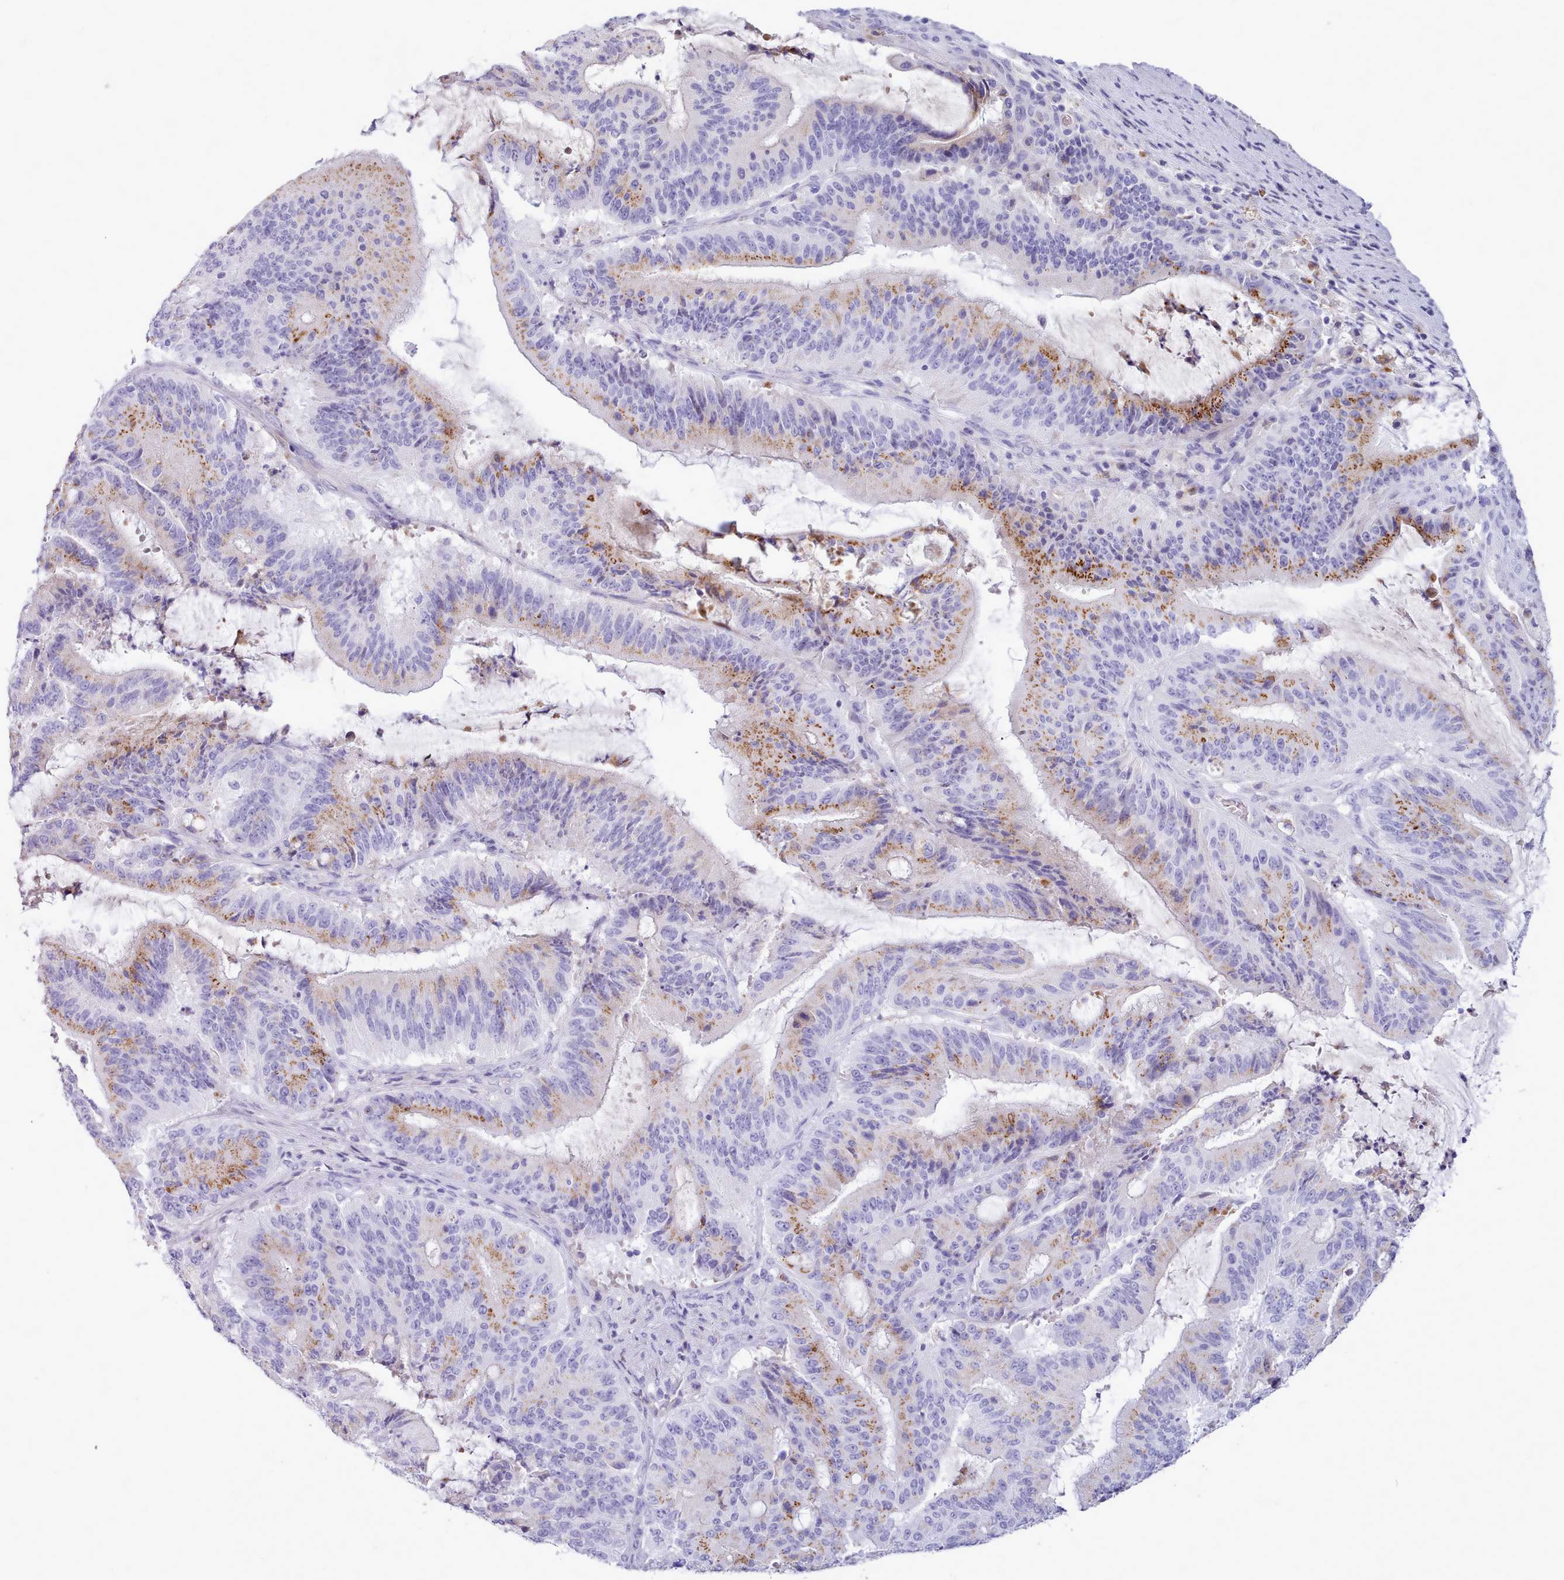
{"staining": {"intensity": "moderate", "quantity": "25%-75%", "location": "cytoplasmic/membranous"}, "tissue": "liver cancer", "cell_type": "Tumor cells", "image_type": "cancer", "snomed": [{"axis": "morphology", "description": "Normal tissue, NOS"}, {"axis": "morphology", "description": "Cholangiocarcinoma"}, {"axis": "topography", "description": "Liver"}, {"axis": "topography", "description": "Peripheral nerve tissue"}], "caption": "Liver cancer tissue exhibits moderate cytoplasmic/membranous positivity in about 25%-75% of tumor cells", "gene": "NKX1-2", "patient": {"sex": "female", "age": 73}}